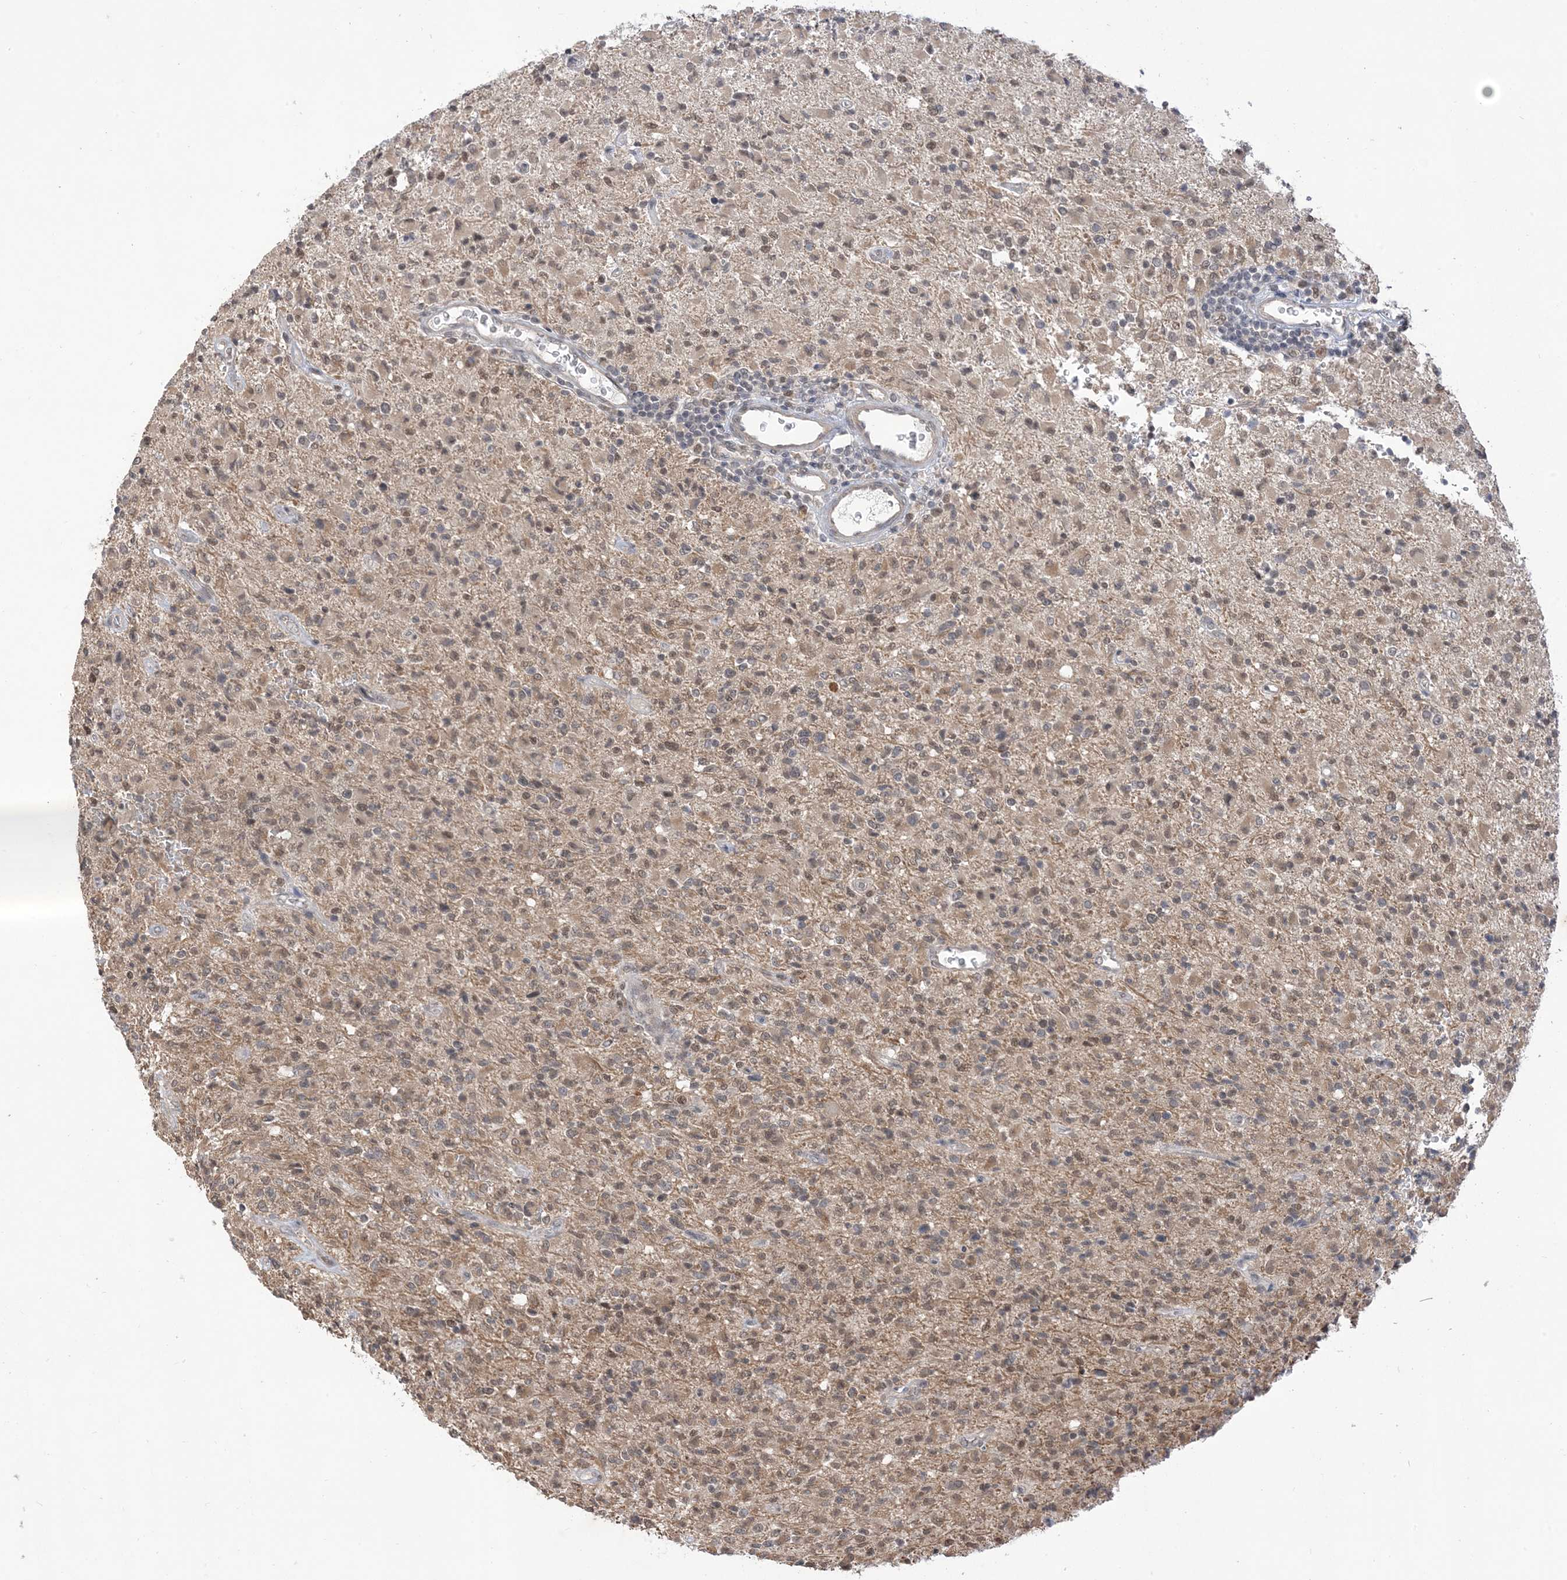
{"staining": {"intensity": "weak", "quantity": "25%-75%", "location": "cytoplasmic/membranous"}, "tissue": "glioma", "cell_type": "Tumor cells", "image_type": "cancer", "snomed": [{"axis": "morphology", "description": "Glioma, malignant, High grade"}, {"axis": "topography", "description": "Brain"}], "caption": "Immunohistochemical staining of malignant high-grade glioma exhibits weak cytoplasmic/membranous protein staining in approximately 25%-75% of tumor cells. The protein of interest is stained brown, and the nuclei are stained in blue (DAB IHC with brightfield microscopy, high magnification).", "gene": "RANBP9", "patient": {"sex": "female", "age": 57}}